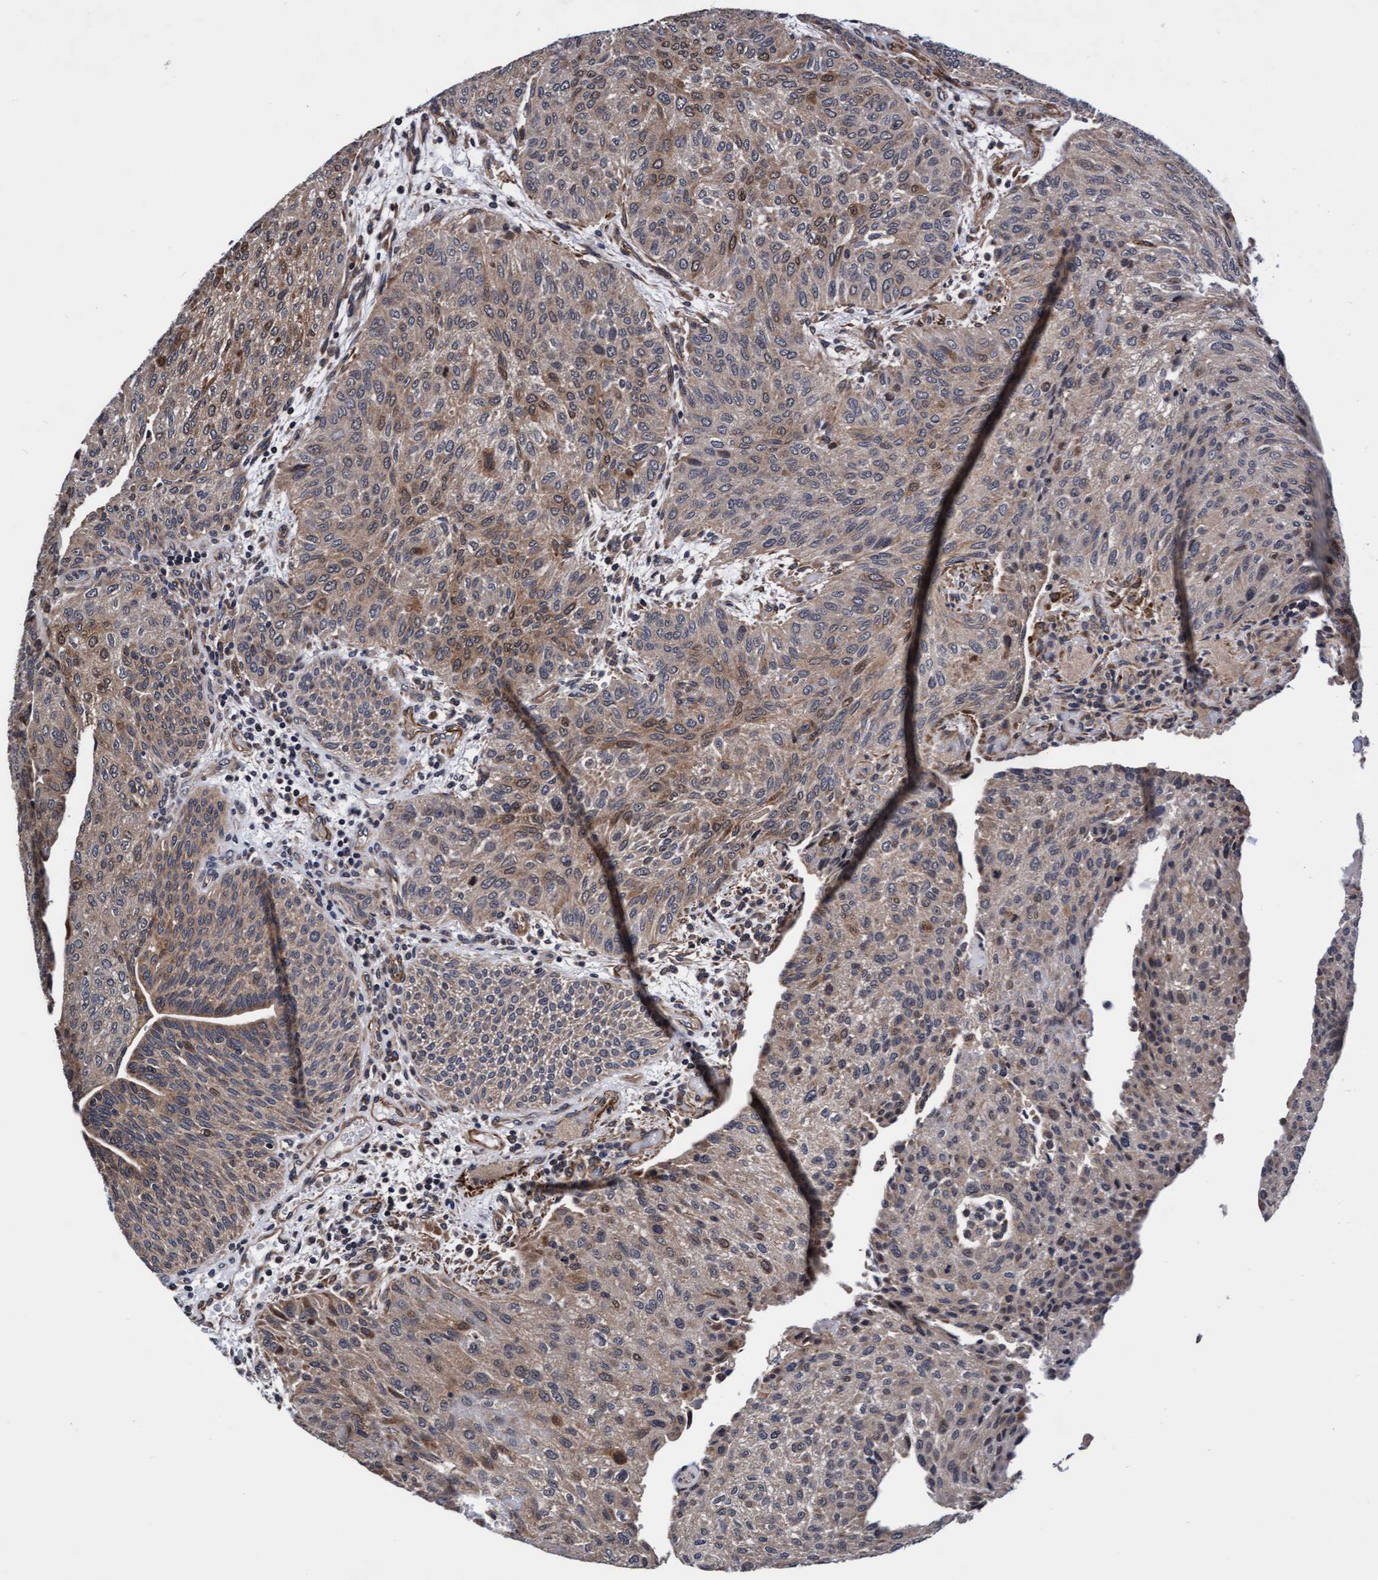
{"staining": {"intensity": "moderate", "quantity": "<25%", "location": "cytoplasmic/membranous"}, "tissue": "urothelial cancer", "cell_type": "Tumor cells", "image_type": "cancer", "snomed": [{"axis": "morphology", "description": "Urothelial carcinoma, Low grade"}, {"axis": "morphology", "description": "Urothelial carcinoma, High grade"}, {"axis": "topography", "description": "Urinary bladder"}], "caption": "The photomicrograph demonstrates immunohistochemical staining of urothelial cancer. There is moderate cytoplasmic/membranous expression is seen in about <25% of tumor cells. The staining was performed using DAB (3,3'-diaminobenzidine) to visualize the protein expression in brown, while the nuclei were stained in blue with hematoxylin (Magnification: 20x).", "gene": "EFCAB13", "patient": {"sex": "male", "age": 35}}